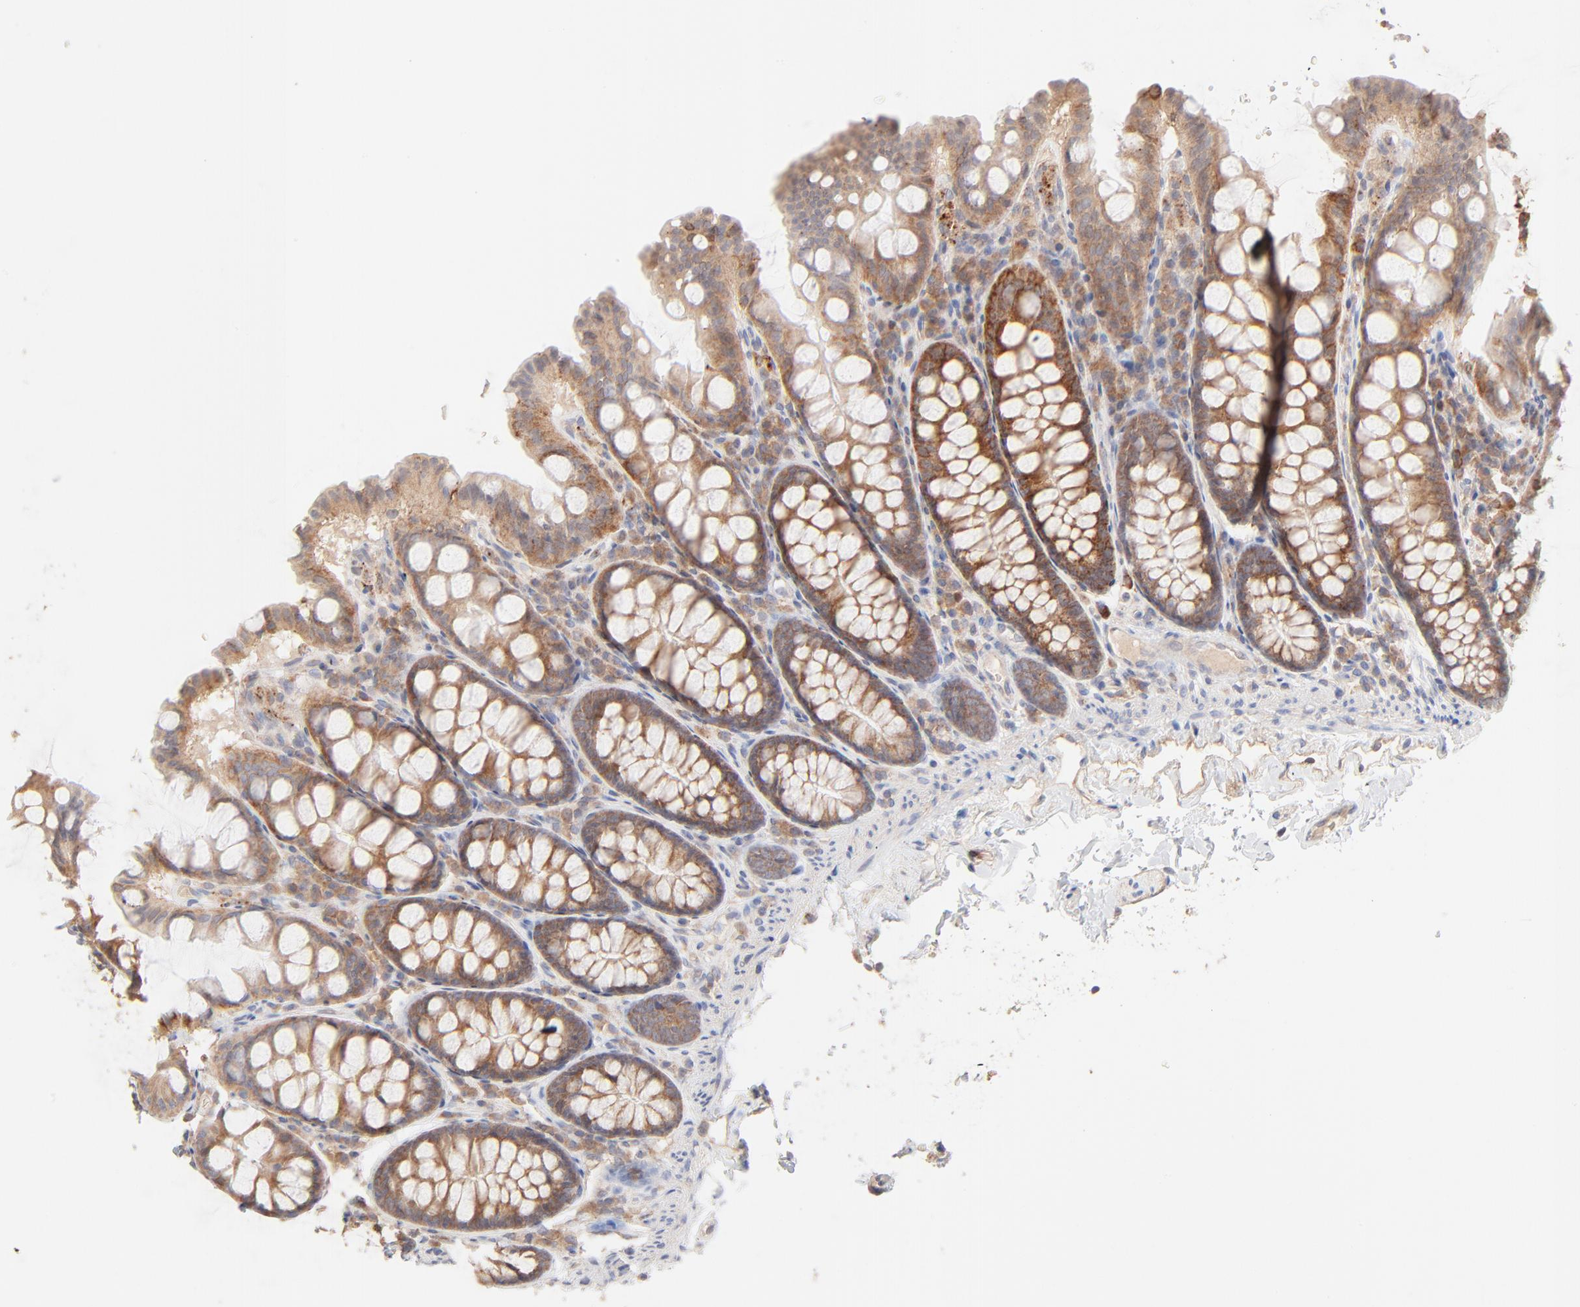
{"staining": {"intensity": "weak", "quantity": ">75%", "location": "cytoplasmic/membranous"}, "tissue": "colon", "cell_type": "Endothelial cells", "image_type": "normal", "snomed": [{"axis": "morphology", "description": "Normal tissue, NOS"}, {"axis": "topography", "description": "Colon"}], "caption": "Weak cytoplasmic/membranous positivity is identified in approximately >75% of endothelial cells in unremarkable colon.", "gene": "CSPG4", "patient": {"sex": "female", "age": 61}}